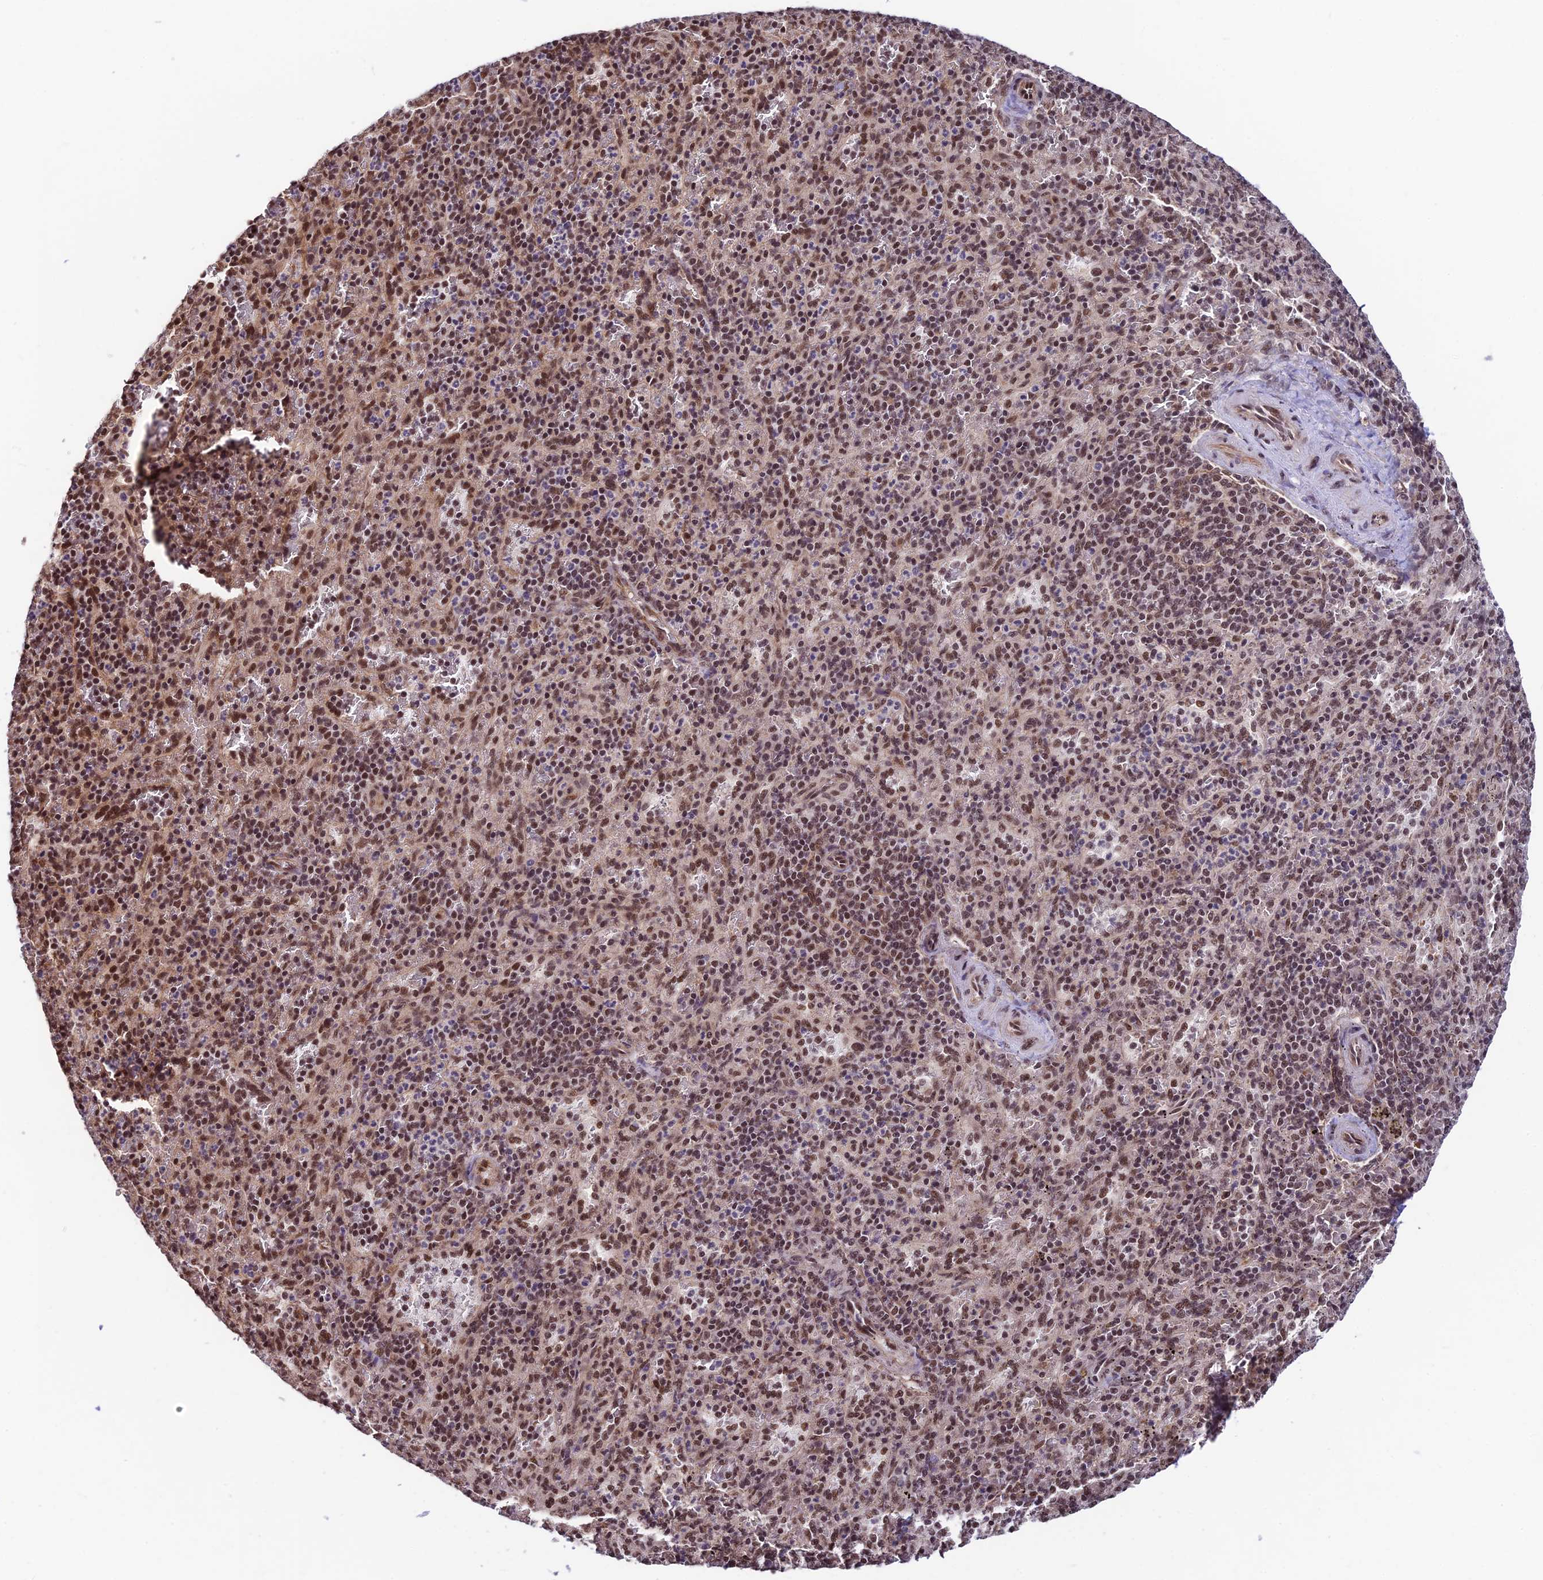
{"staining": {"intensity": "moderate", "quantity": ">75%", "location": "nuclear"}, "tissue": "spleen", "cell_type": "Cells in red pulp", "image_type": "normal", "snomed": [{"axis": "morphology", "description": "Normal tissue, NOS"}, {"axis": "topography", "description": "Spleen"}], "caption": "Moderate nuclear expression is appreciated in approximately >75% of cells in red pulp in normal spleen.", "gene": "RBM42", "patient": {"sex": "male", "age": 82}}